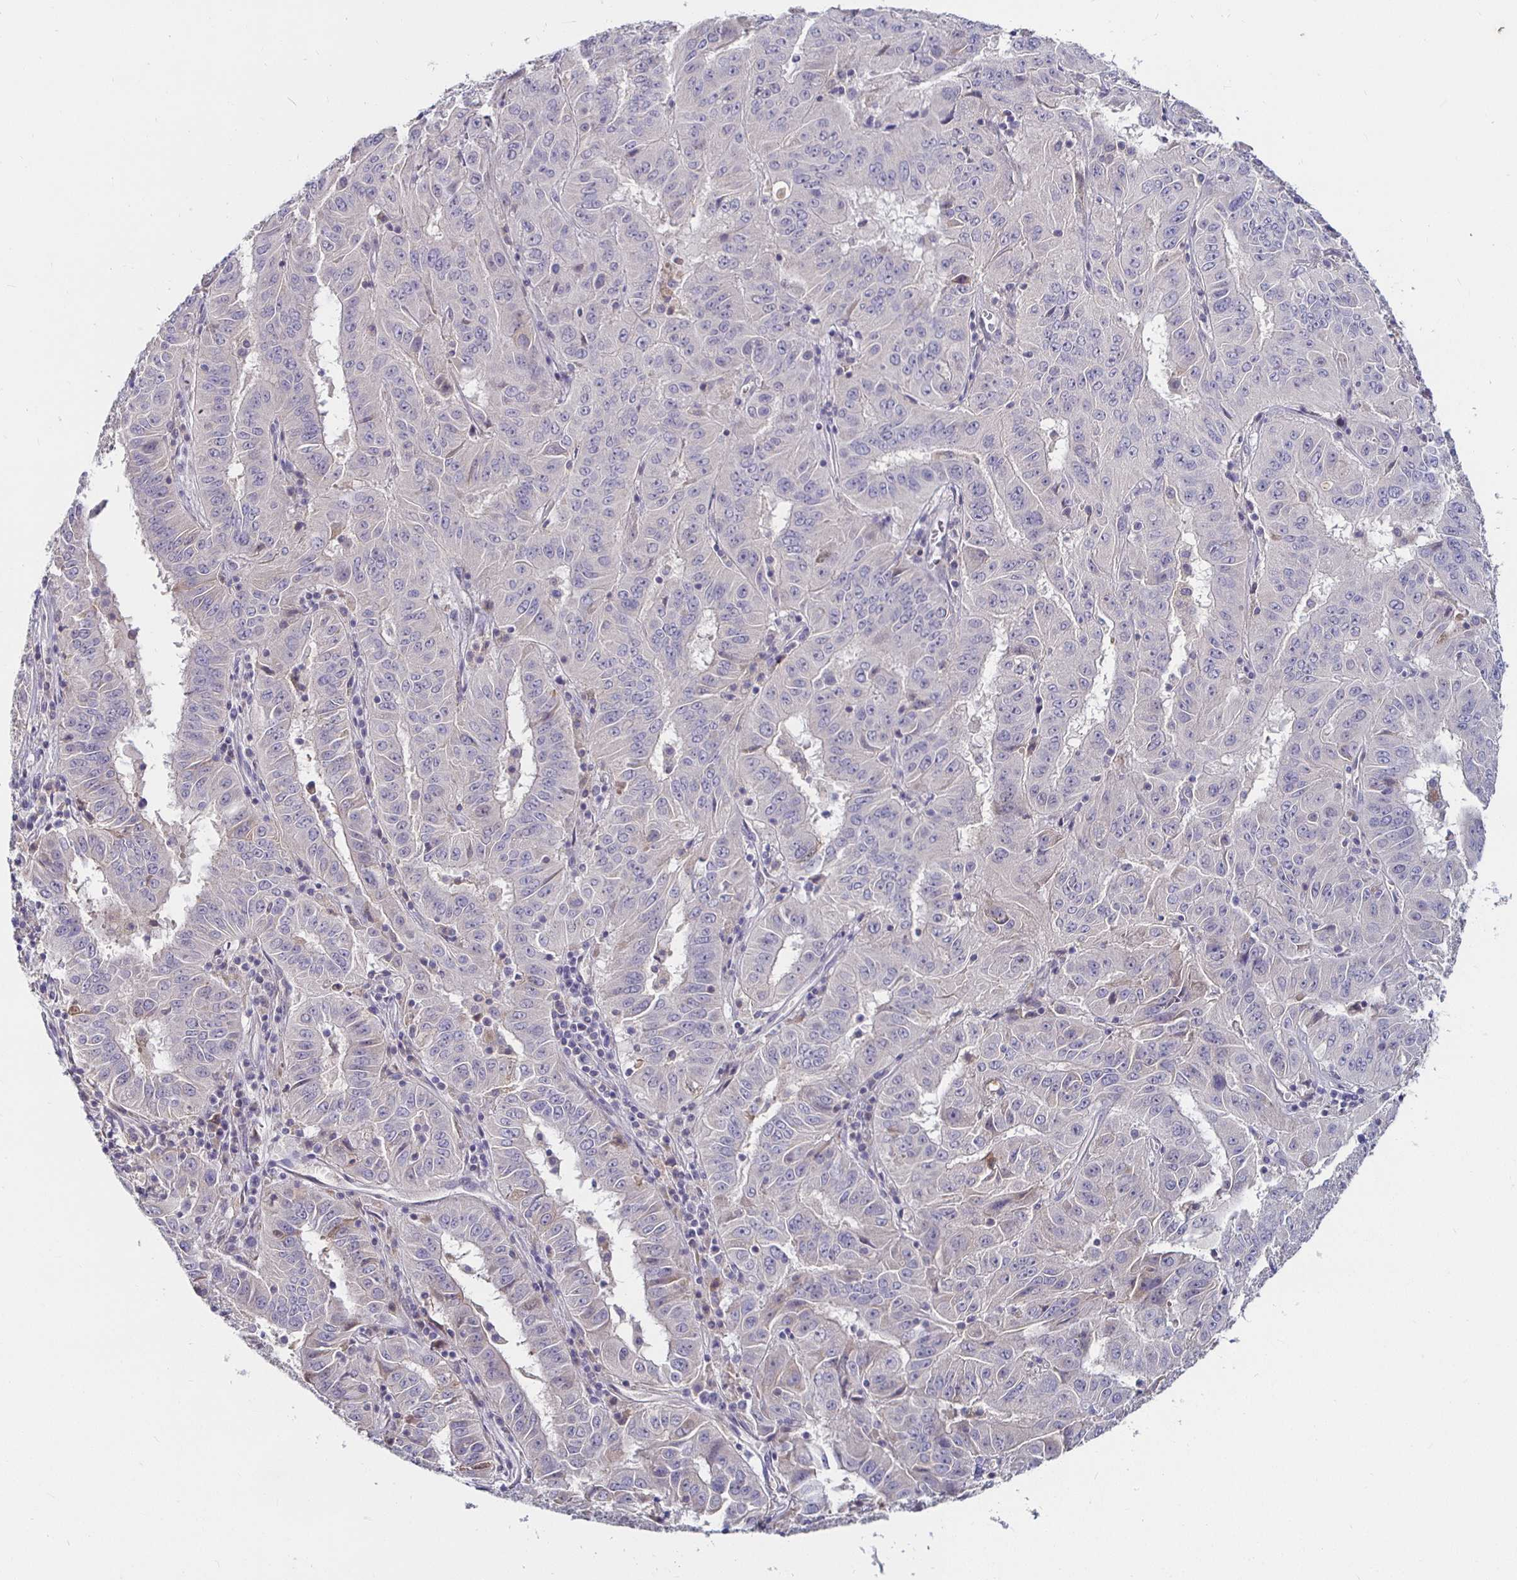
{"staining": {"intensity": "negative", "quantity": "none", "location": "none"}, "tissue": "pancreatic cancer", "cell_type": "Tumor cells", "image_type": "cancer", "snomed": [{"axis": "morphology", "description": "Adenocarcinoma, NOS"}, {"axis": "topography", "description": "Pancreas"}], "caption": "DAB (3,3'-diaminobenzidine) immunohistochemical staining of human pancreatic adenocarcinoma demonstrates no significant staining in tumor cells. (Stains: DAB (3,3'-diaminobenzidine) immunohistochemistry (IHC) with hematoxylin counter stain, Microscopy: brightfield microscopy at high magnification).", "gene": "RNF144B", "patient": {"sex": "male", "age": 63}}